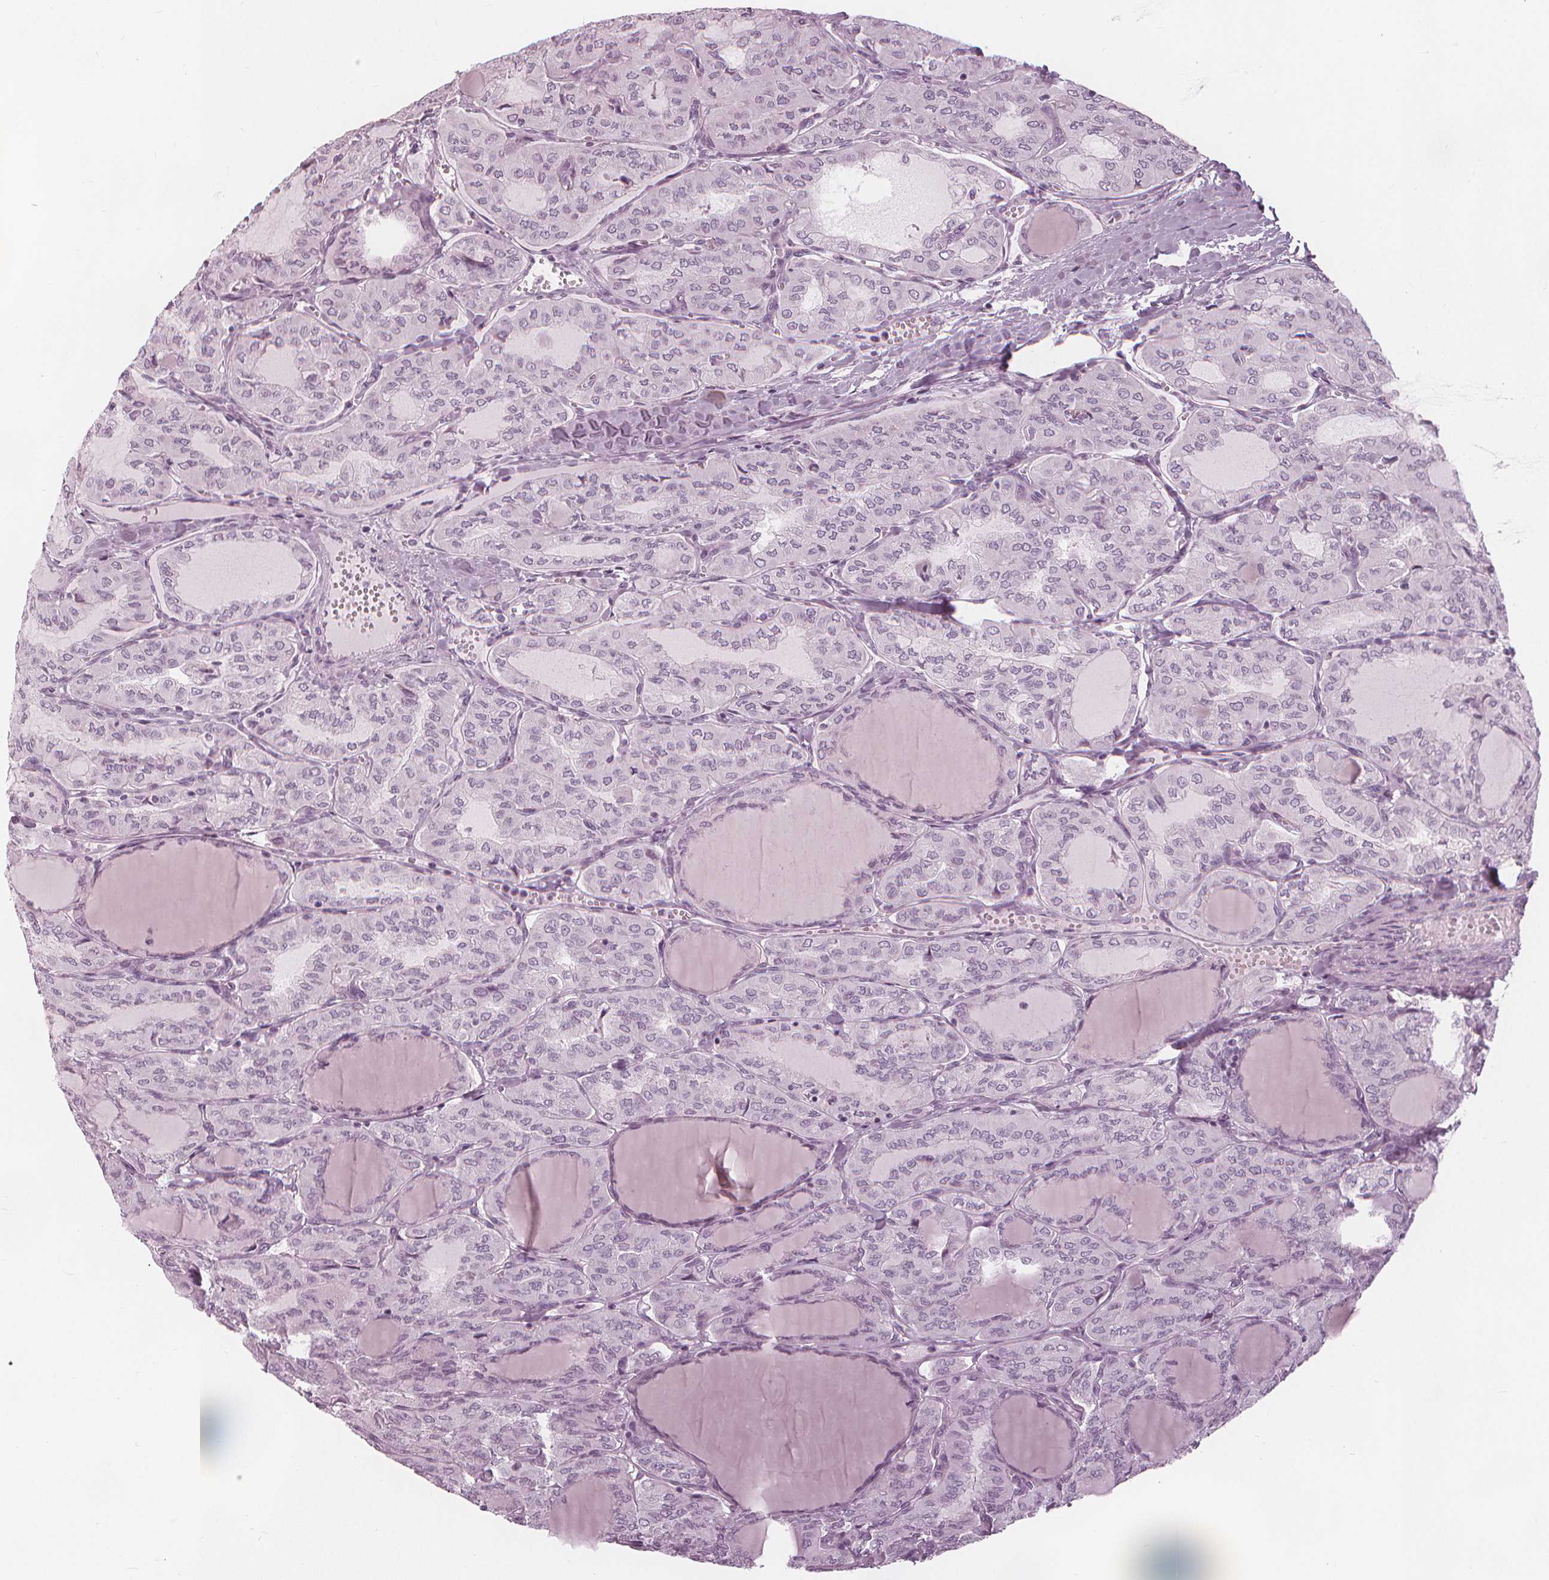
{"staining": {"intensity": "negative", "quantity": "none", "location": "none"}, "tissue": "thyroid cancer", "cell_type": "Tumor cells", "image_type": "cancer", "snomed": [{"axis": "morphology", "description": "Papillary adenocarcinoma, NOS"}, {"axis": "topography", "description": "Thyroid gland"}], "caption": "DAB (3,3'-diaminobenzidine) immunohistochemical staining of thyroid cancer (papillary adenocarcinoma) exhibits no significant expression in tumor cells.", "gene": "PAEP", "patient": {"sex": "male", "age": 20}}